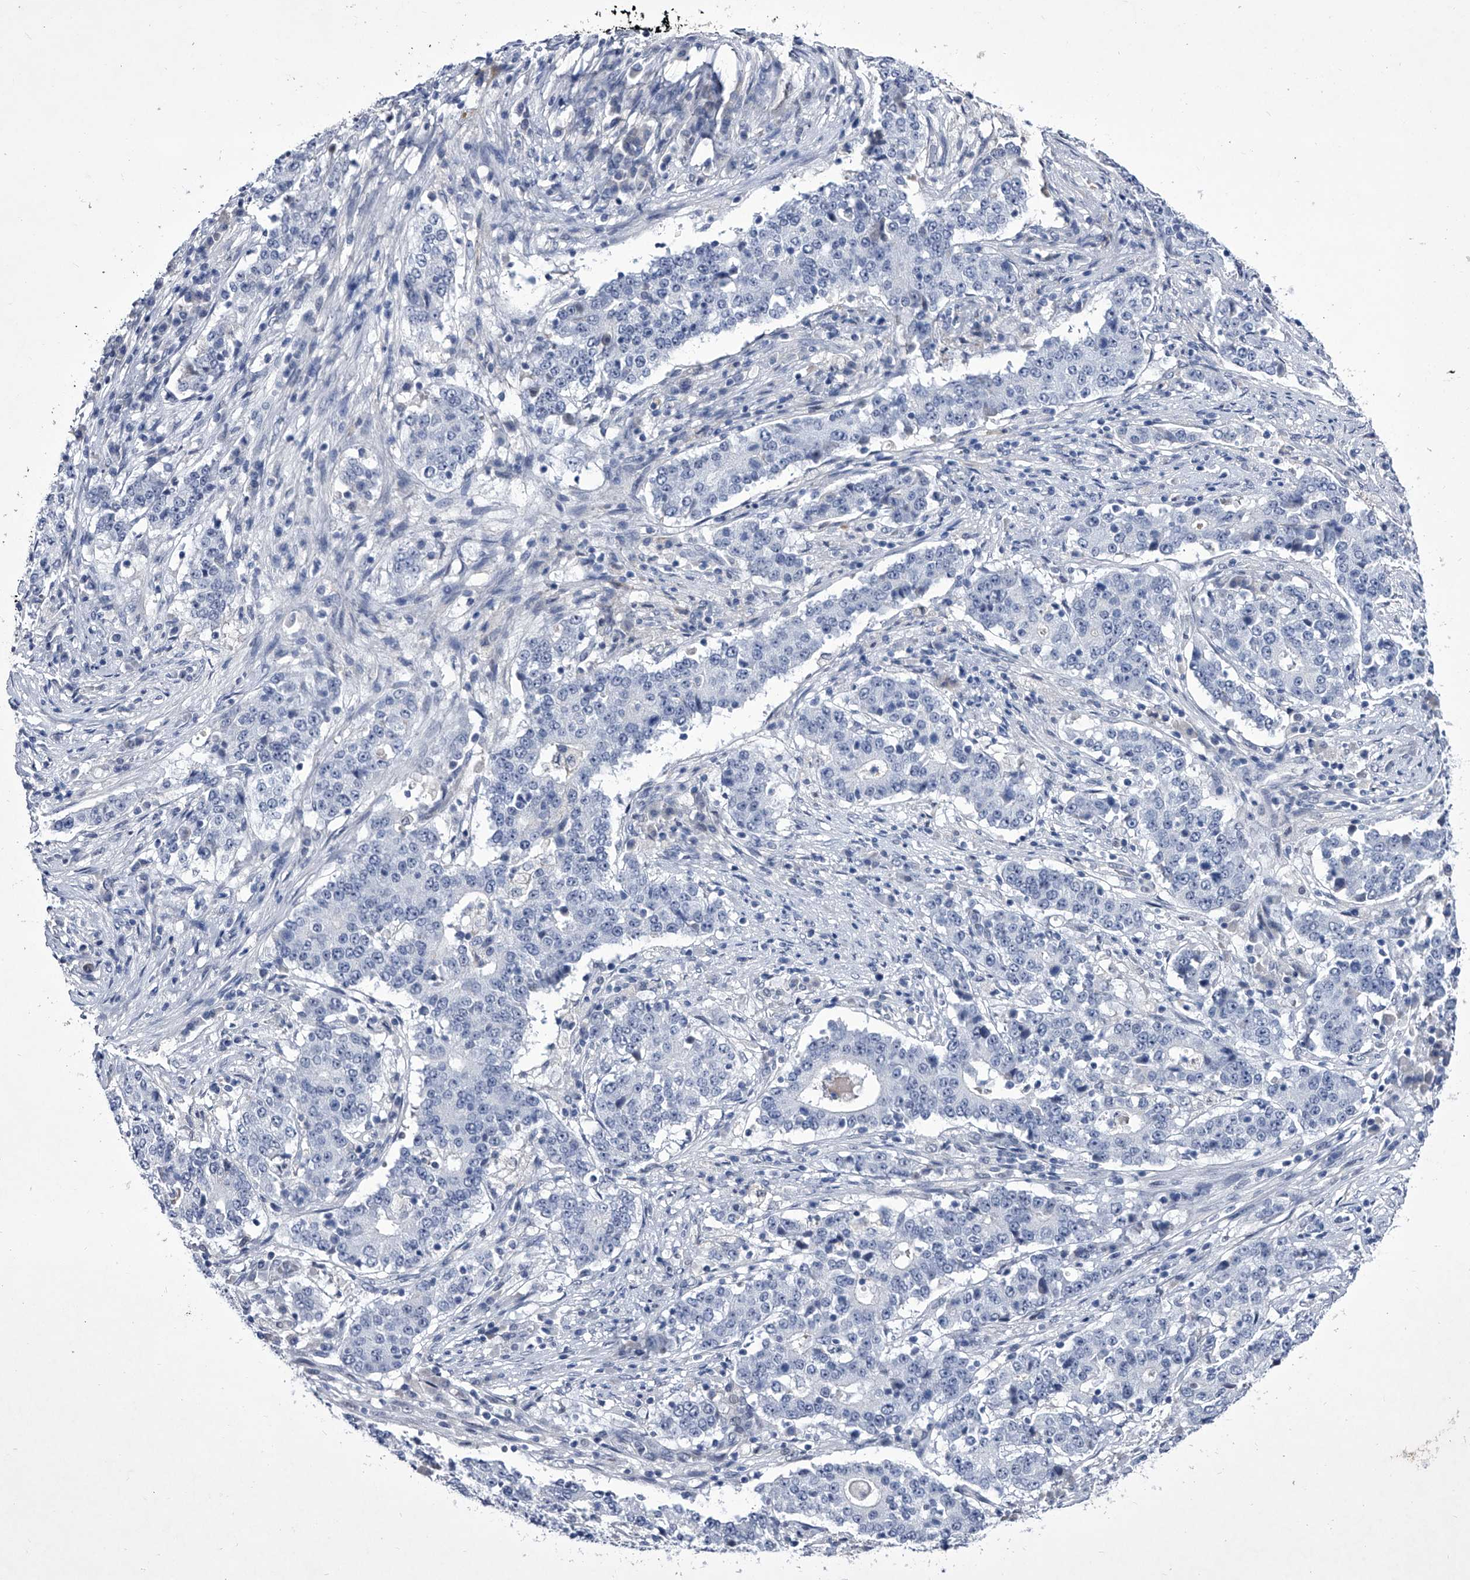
{"staining": {"intensity": "negative", "quantity": "none", "location": "none"}, "tissue": "stomach cancer", "cell_type": "Tumor cells", "image_type": "cancer", "snomed": [{"axis": "morphology", "description": "Adenocarcinoma, NOS"}, {"axis": "topography", "description": "Stomach"}], "caption": "This is an IHC photomicrograph of human stomach cancer. There is no staining in tumor cells.", "gene": "CRISP2", "patient": {"sex": "male", "age": 59}}